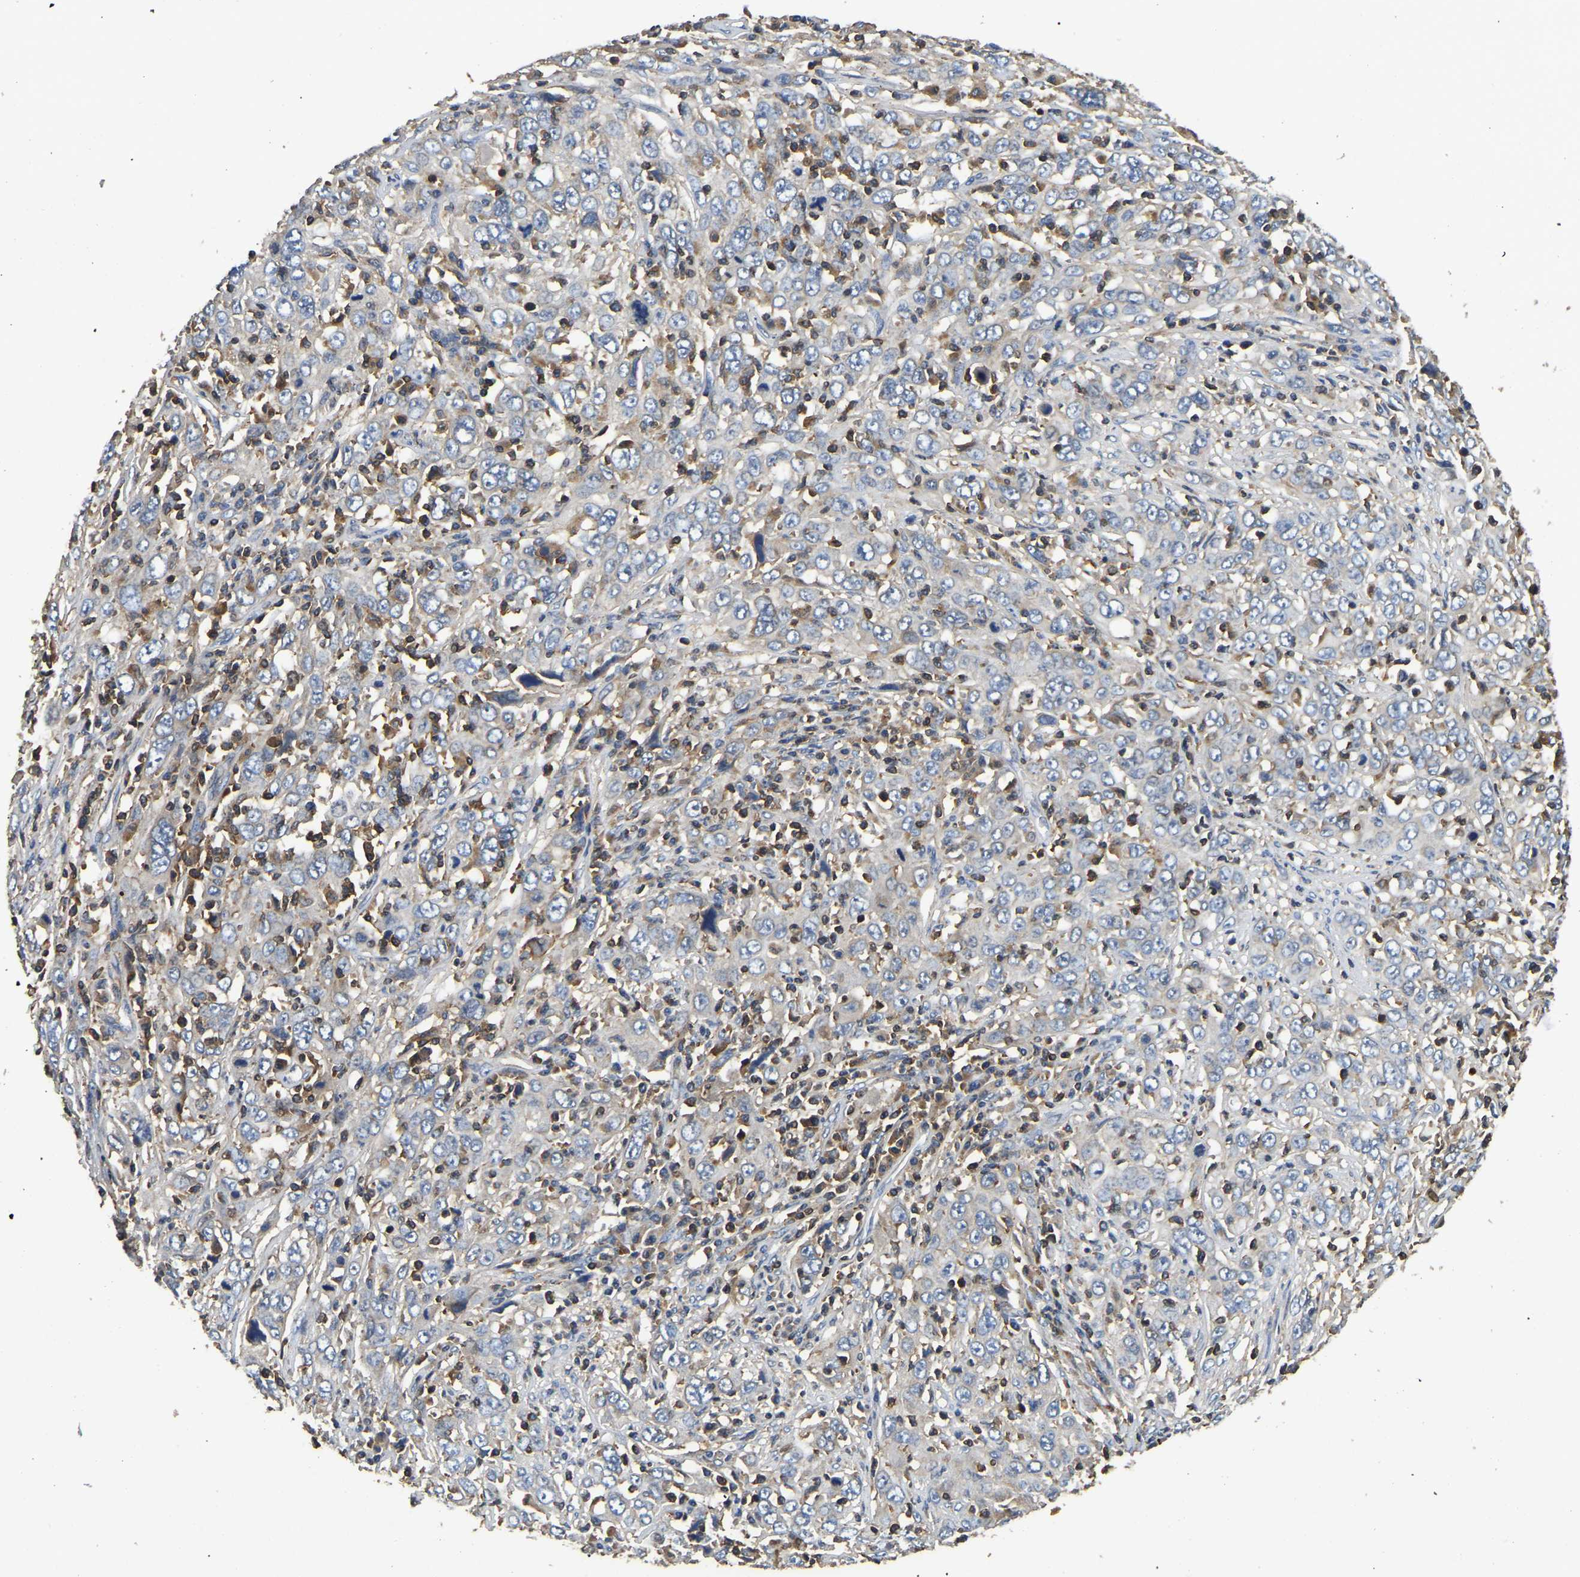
{"staining": {"intensity": "negative", "quantity": "none", "location": "none"}, "tissue": "cervical cancer", "cell_type": "Tumor cells", "image_type": "cancer", "snomed": [{"axis": "morphology", "description": "Squamous cell carcinoma, NOS"}, {"axis": "topography", "description": "Cervix"}], "caption": "This is an IHC histopathology image of human cervical cancer (squamous cell carcinoma). There is no staining in tumor cells.", "gene": "SMPD2", "patient": {"sex": "female", "age": 46}}